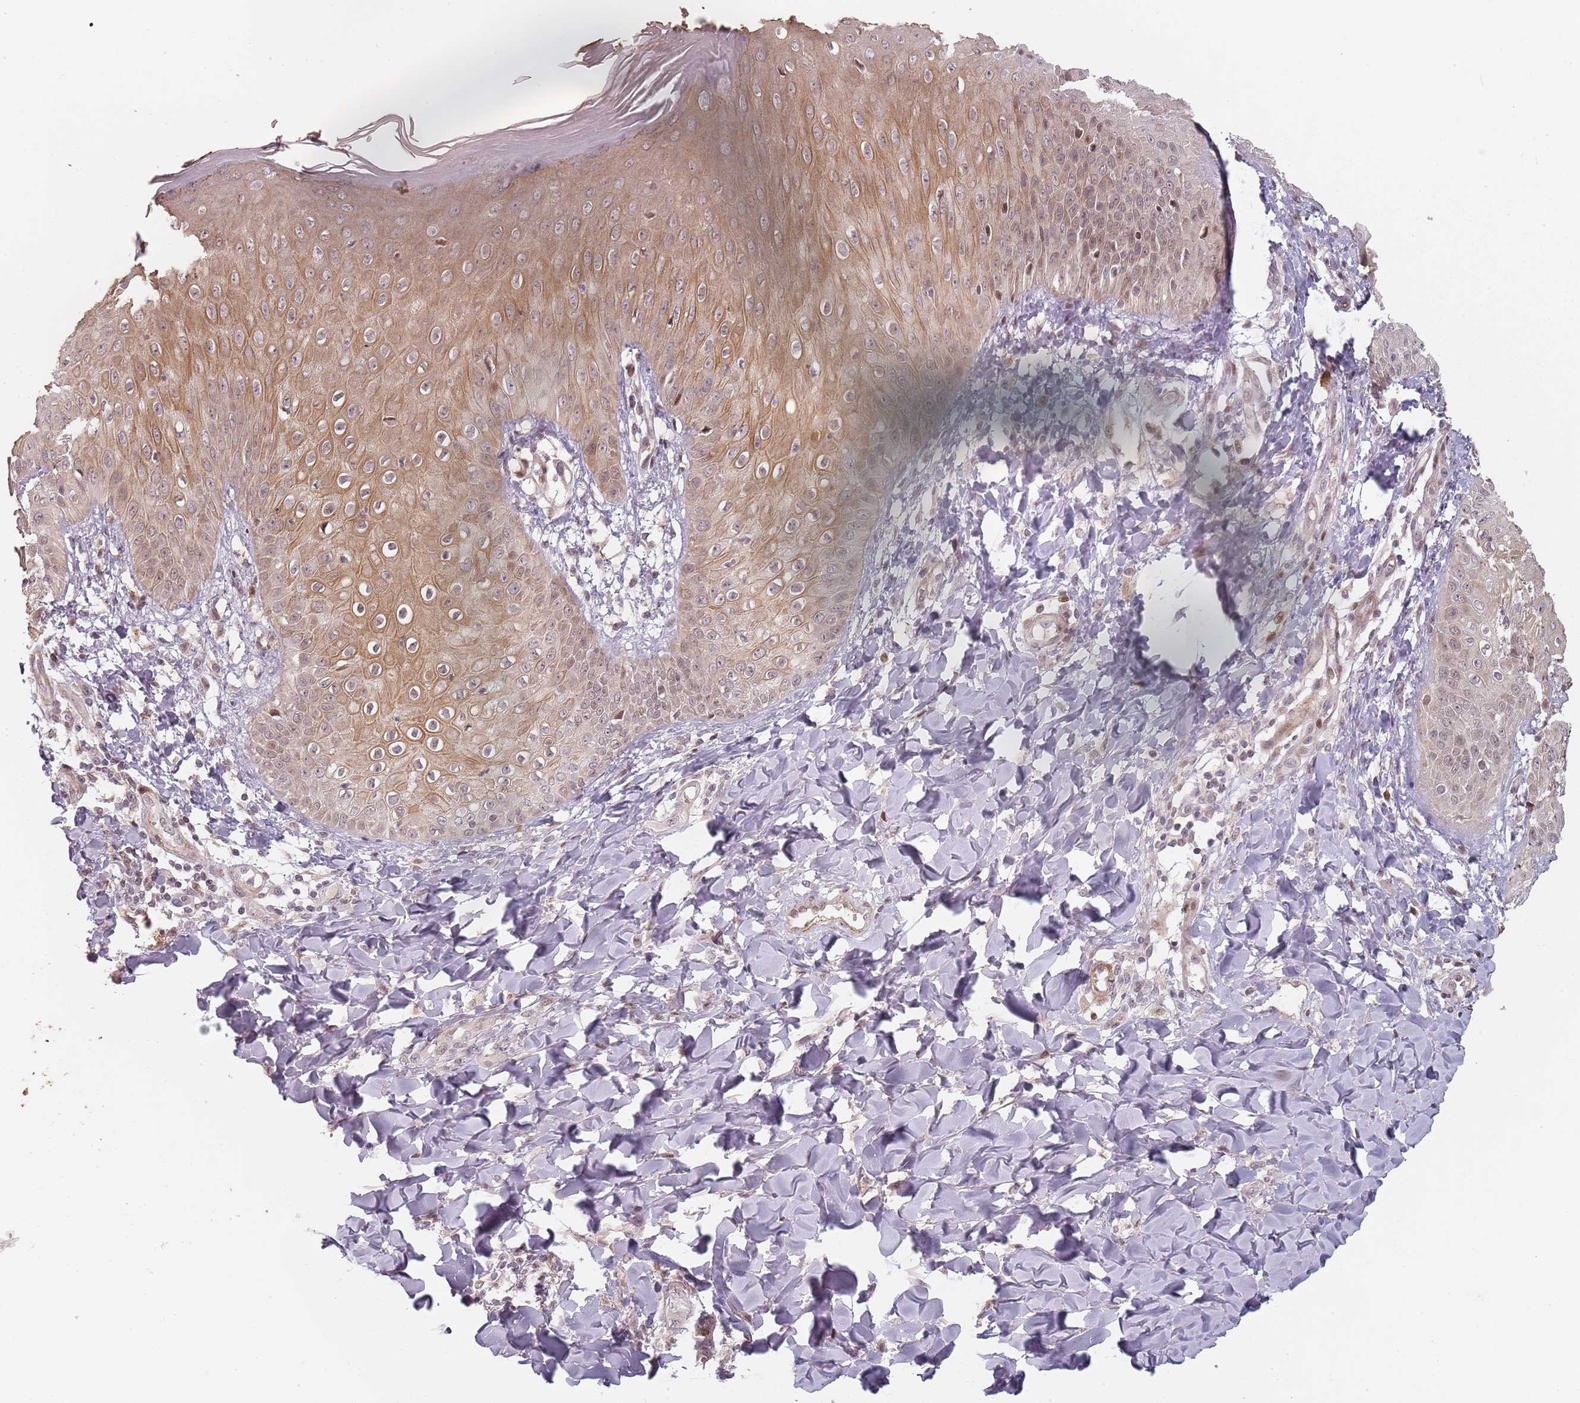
{"staining": {"intensity": "moderate", "quantity": ">75%", "location": "cytoplasmic/membranous,nuclear"}, "tissue": "skin", "cell_type": "Epidermal cells", "image_type": "normal", "snomed": [{"axis": "morphology", "description": "Normal tissue, NOS"}, {"axis": "morphology", "description": "Inflammation, NOS"}, {"axis": "topography", "description": "Soft tissue"}, {"axis": "topography", "description": "Anal"}], "caption": "An immunohistochemistry (IHC) micrograph of benign tissue is shown. Protein staining in brown shows moderate cytoplasmic/membranous,nuclear positivity in skin within epidermal cells.", "gene": "RPS6KA2", "patient": {"sex": "female", "age": 15}}